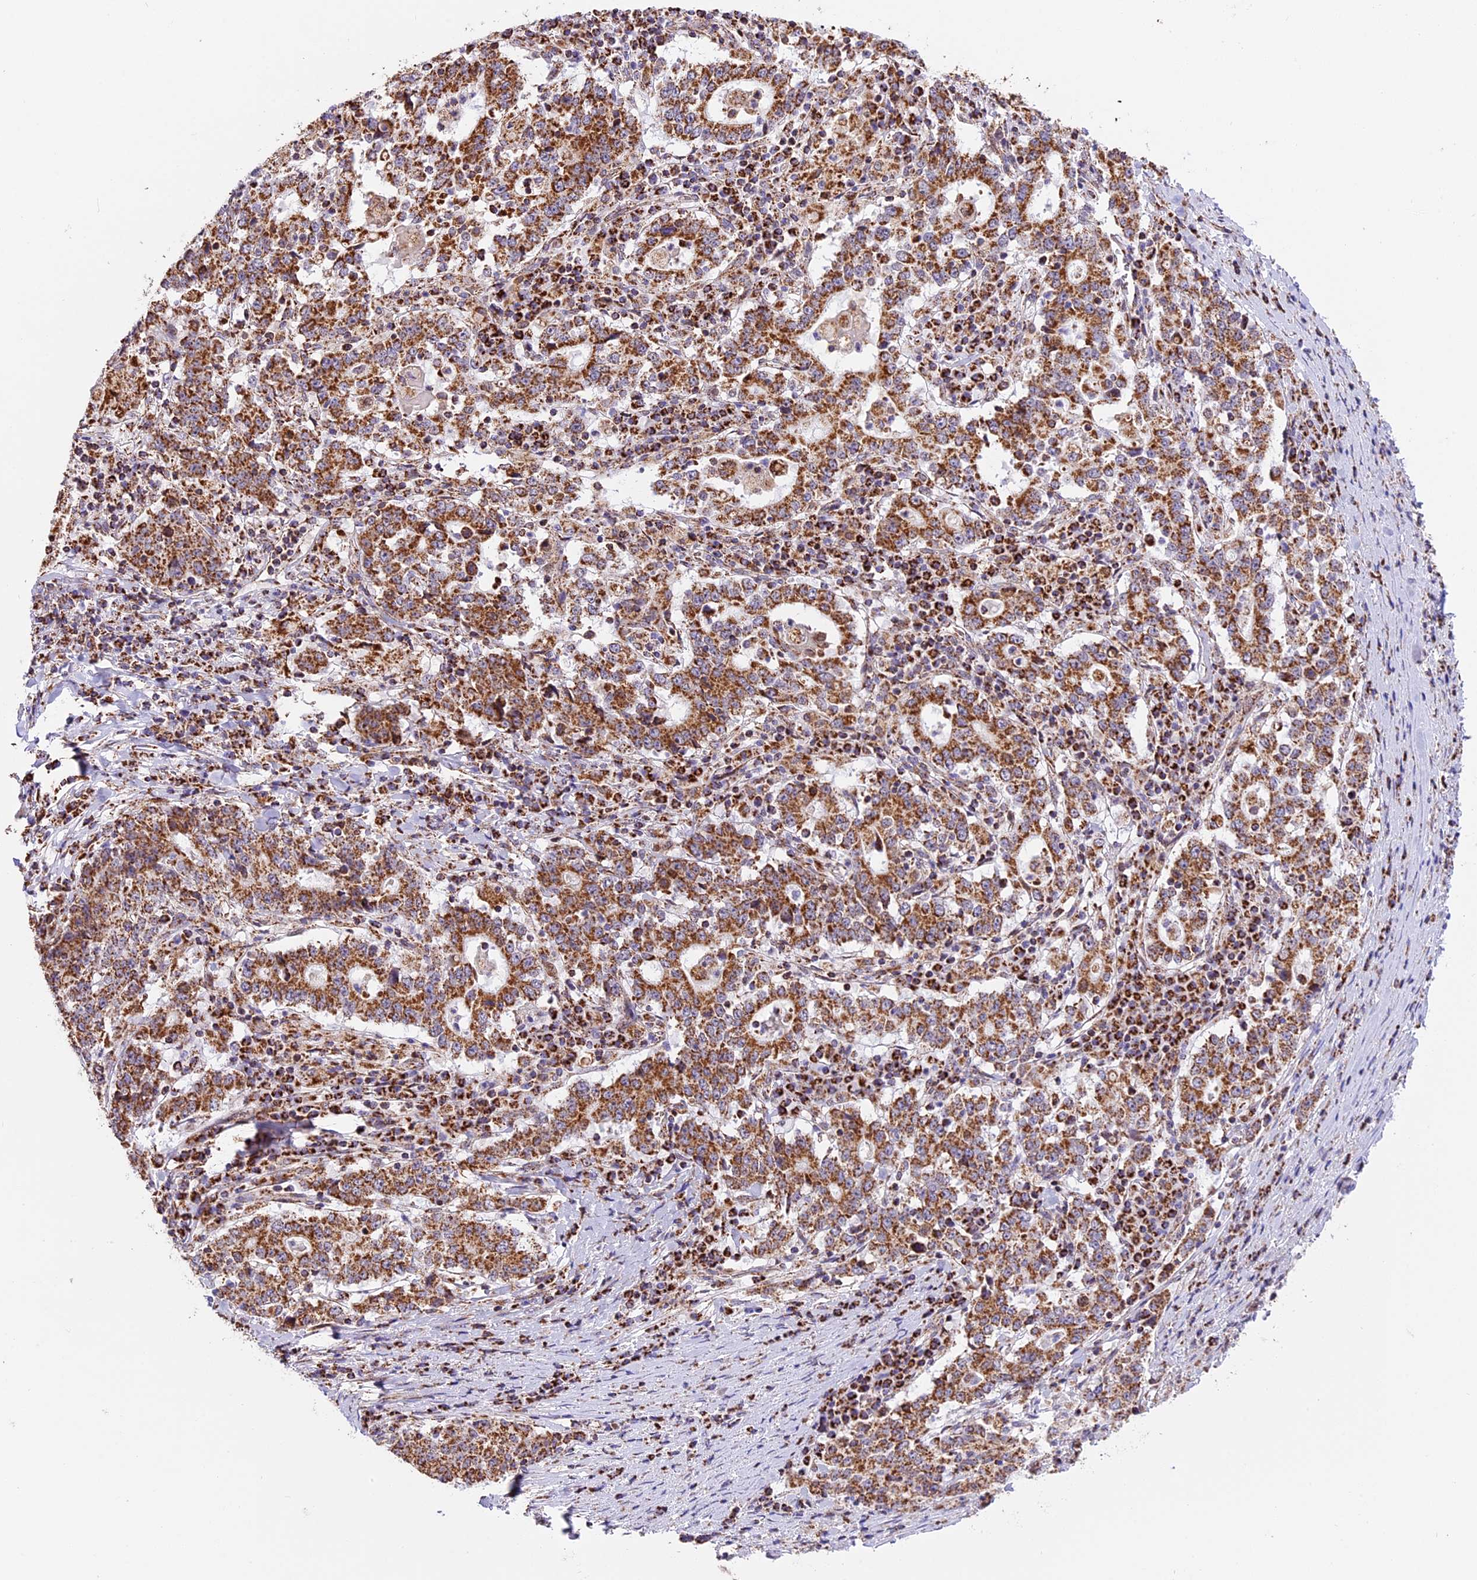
{"staining": {"intensity": "strong", "quantity": ">75%", "location": "cytoplasmic/membranous"}, "tissue": "stomach cancer", "cell_type": "Tumor cells", "image_type": "cancer", "snomed": [{"axis": "morphology", "description": "Adenocarcinoma, NOS"}, {"axis": "topography", "description": "Stomach"}], "caption": "The immunohistochemical stain shows strong cytoplasmic/membranous staining in tumor cells of stomach cancer tissue. (Stains: DAB in brown, nuclei in blue, Microscopy: brightfield microscopy at high magnification).", "gene": "NDUFA8", "patient": {"sex": "male", "age": 59}}